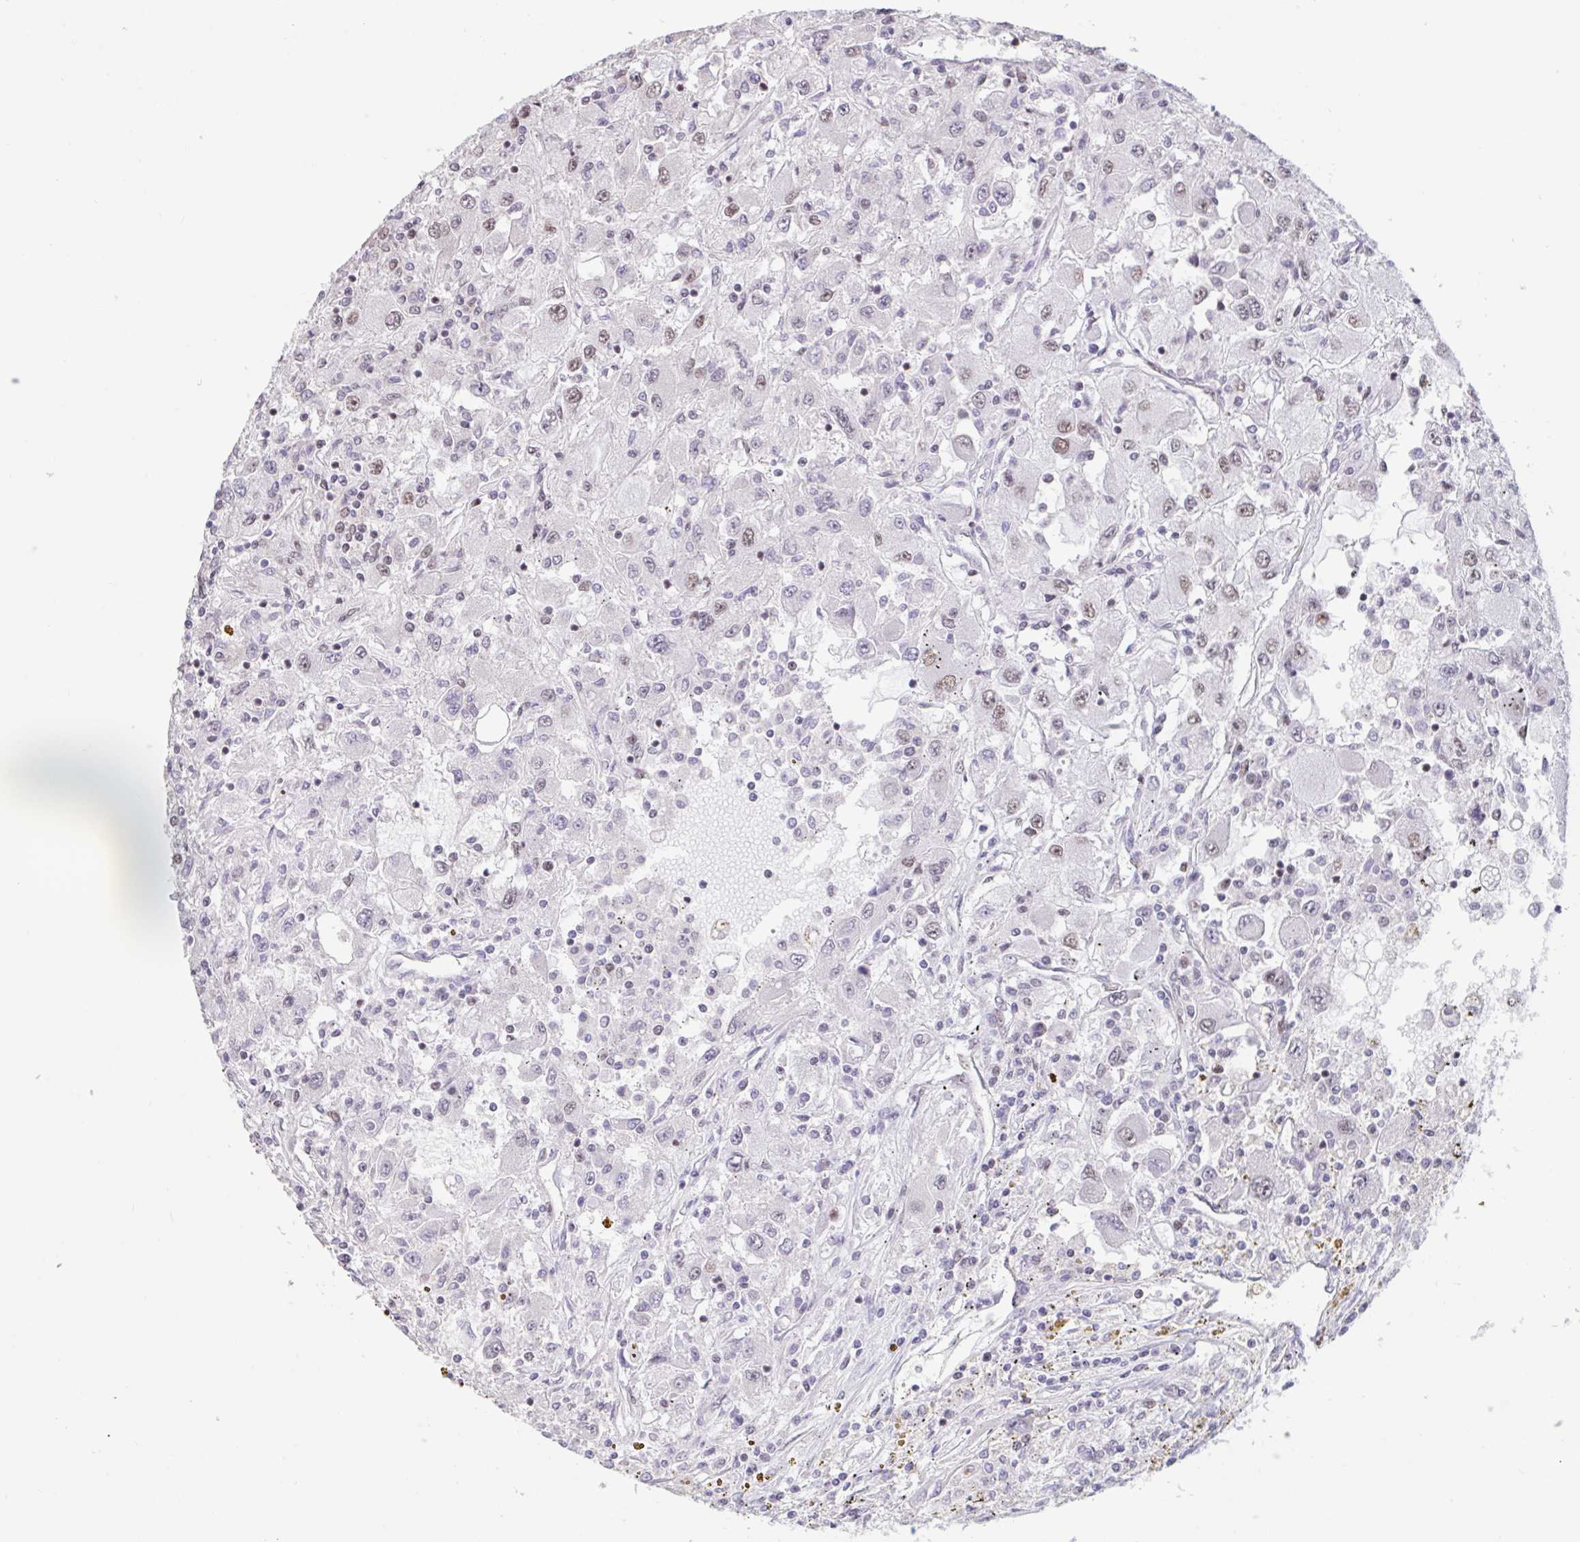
{"staining": {"intensity": "weak", "quantity": "<25%", "location": "nuclear"}, "tissue": "renal cancer", "cell_type": "Tumor cells", "image_type": "cancer", "snomed": [{"axis": "morphology", "description": "Adenocarcinoma, NOS"}, {"axis": "topography", "description": "Kidney"}], "caption": "High power microscopy photomicrograph of an IHC image of renal adenocarcinoma, revealing no significant expression in tumor cells. The staining is performed using DAB brown chromogen with nuclei counter-stained in using hematoxylin.", "gene": "CBFA2T2", "patient": {"sex": "female", "age": 67}}